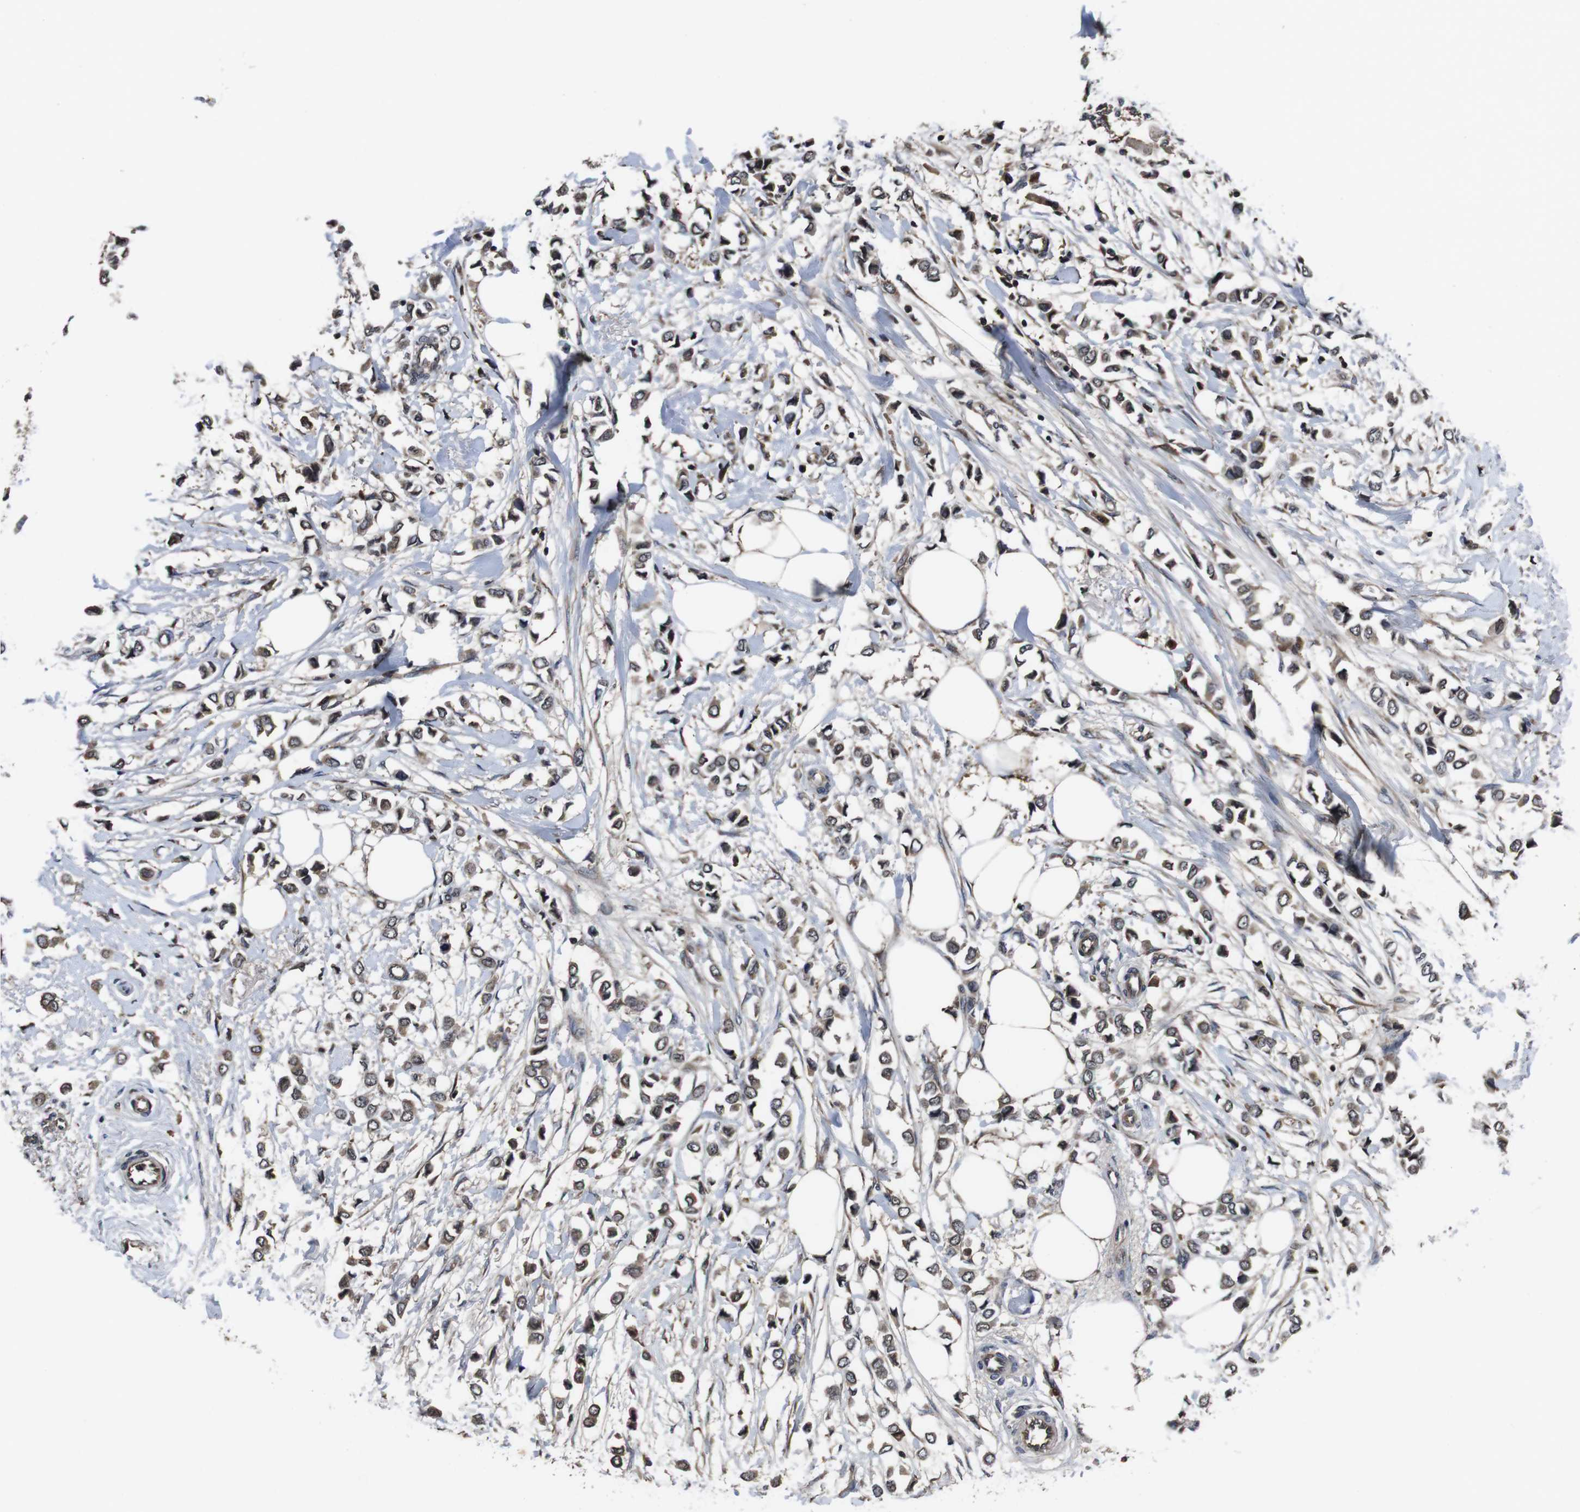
{"staining": {"intensity": "moderate", "quantity": ">75%", "location": "cytoplasmic/membranous"}, "tissue": "breast cancer", "cell_type": "Tumor cells", "image_type": "cancer", "snomed": [{"axis": "morphology", "description": "Lobular carcinoma"}, {"axis": "topography", "description": "Breast"}], "caption": "The histopathology image displays staining of breast cancer (lobular carcinoma), revealing moderate cytoplasmic/membranous protein expression (brown color) within tumor cells. (Brightfield microscopy of DAB IHC at high magnification).", "gene": "CXCL11", "patient": {"sex": "female", "age": 51}}